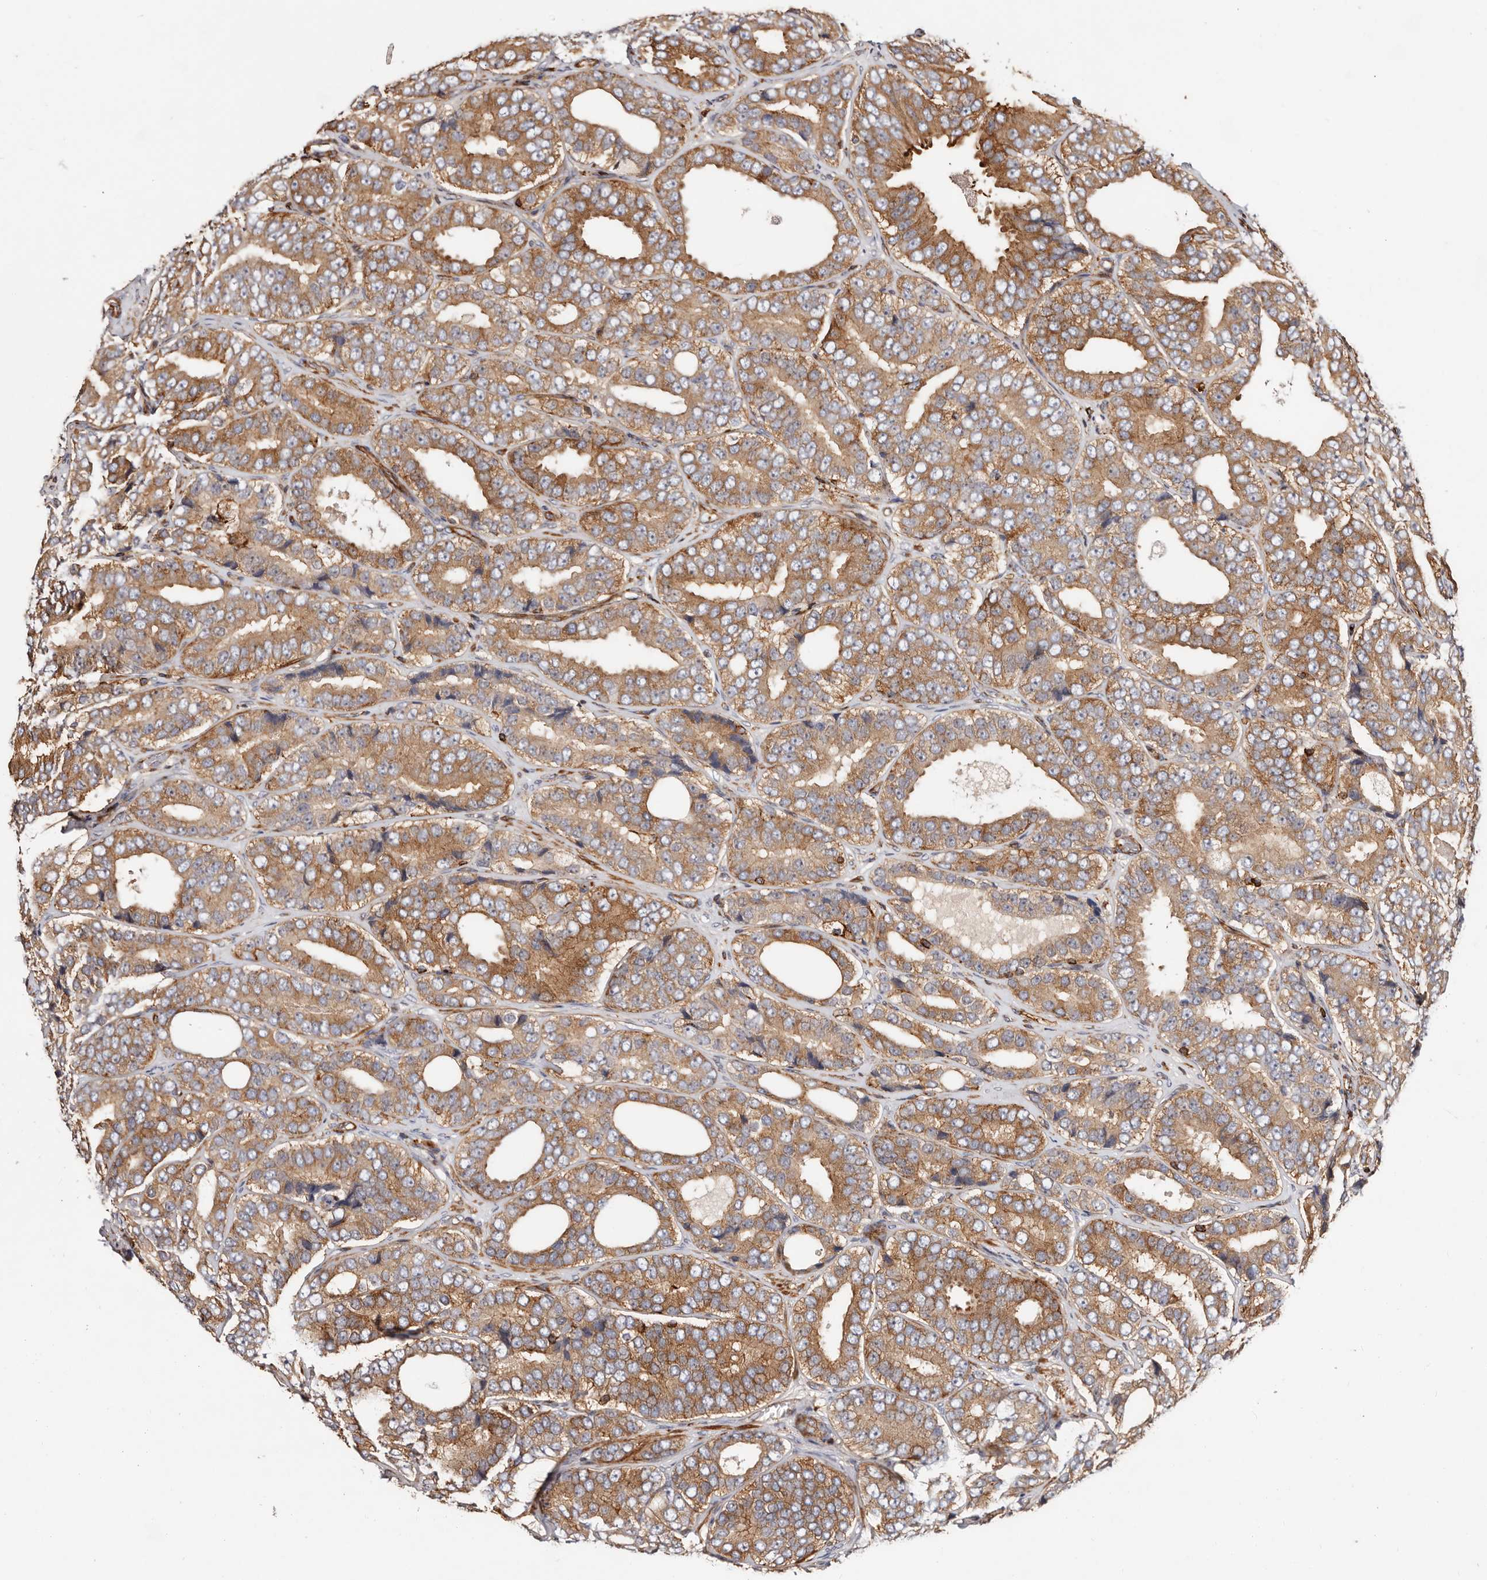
{"staining": {"intensity": "moderate", "quantity": ">75%", "location": "cytoplasmic/membranous"}, "tissue": "prostate cancer", "cell_type": "Tumor cells", "image_type": "cancer", "snomed": [{"axis": "morphology", "description": "Adenocarcinoma, High grade"}, {"axis": "topography", "description": "Prostate"}], "caption": "The immunohistochemical stain shows moderate cytoplasmic/membranous expression in tumor cells of adenocarcinoma (high-grade) (prostate) tissue.", "gene": "PTPN22", "patient": {"sex": "male", "age": 56}}